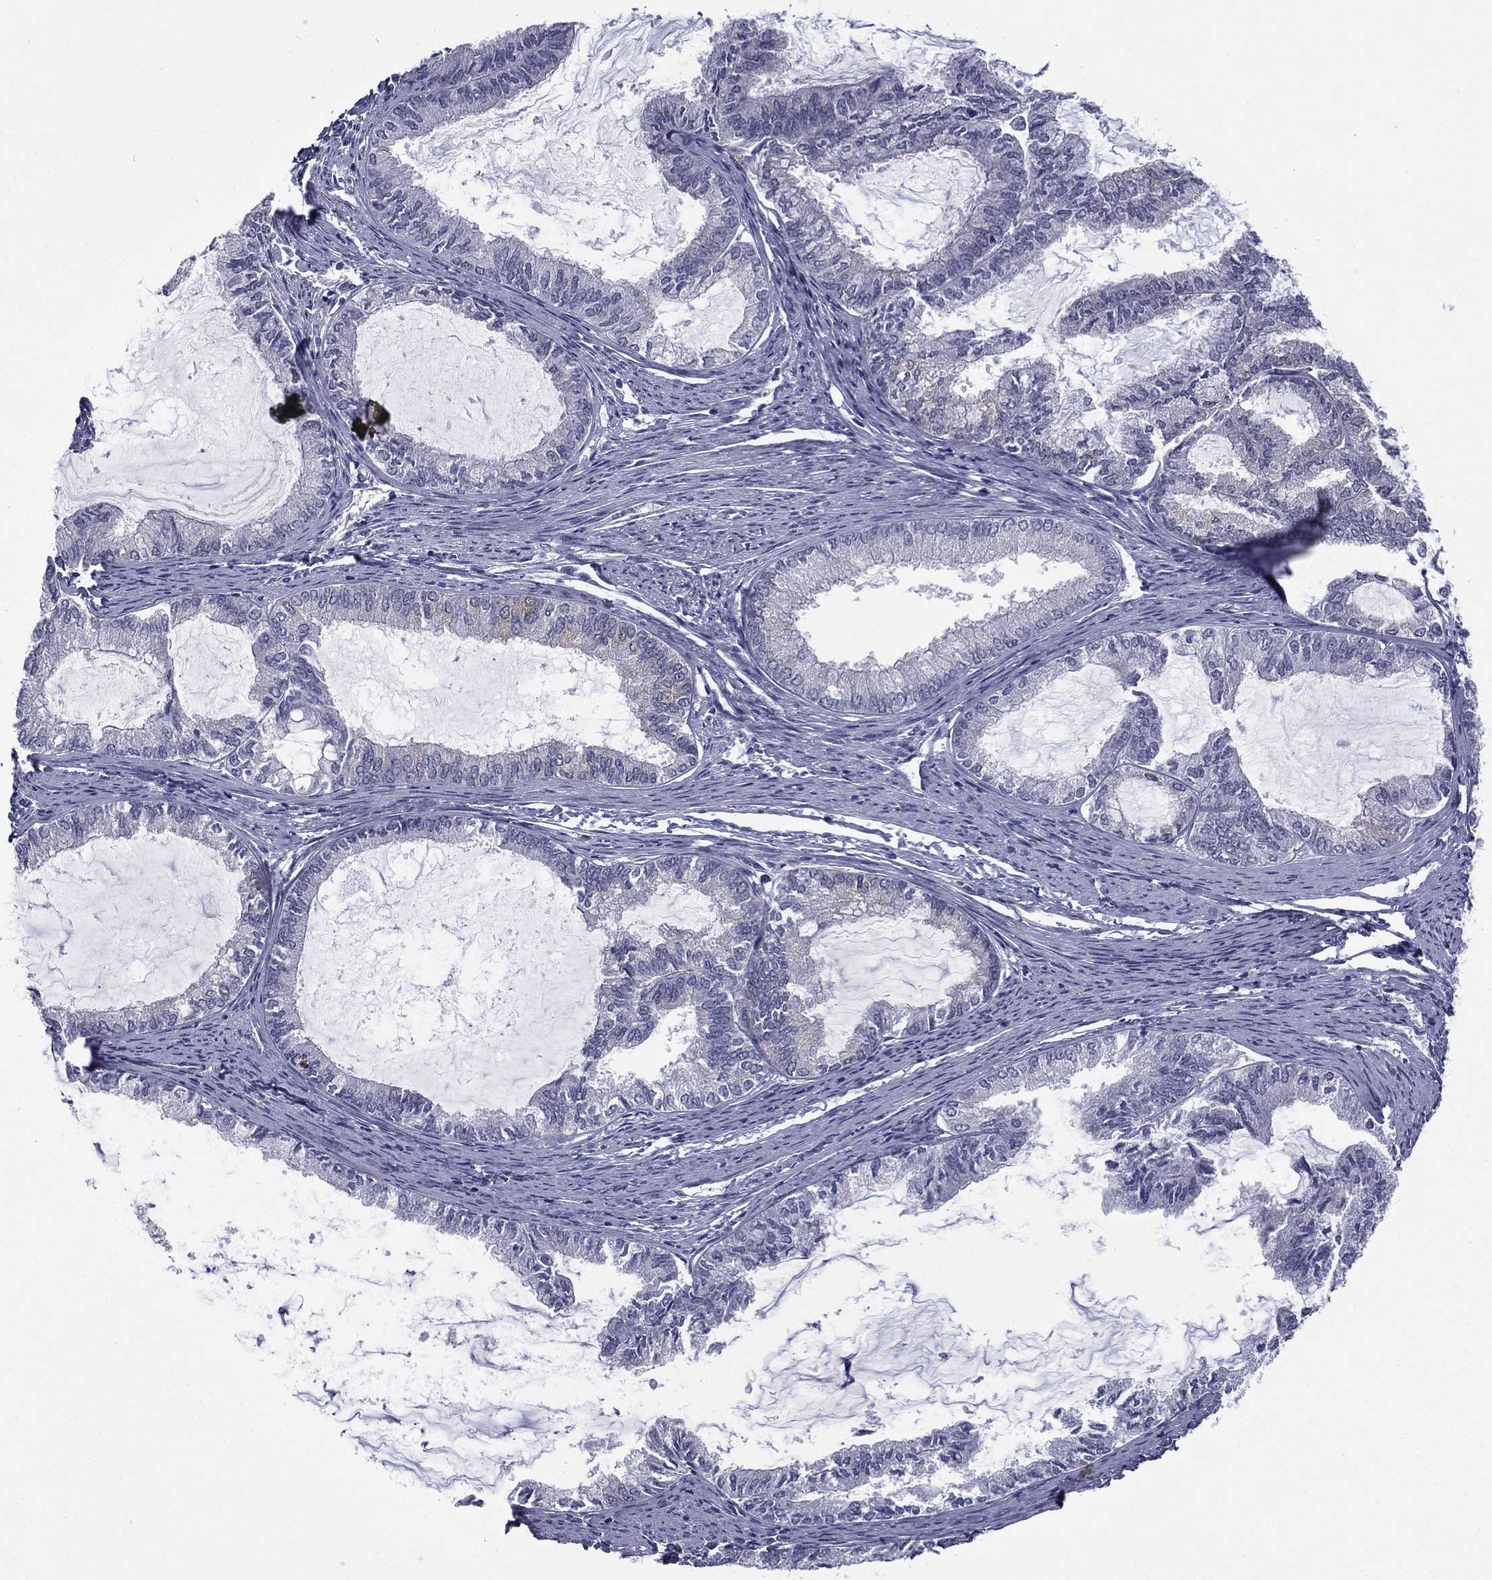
{"staining": {"intensity": "negative", "quantity": "none", "location": "none"}, "tissue": "endometrial cancer", "cell_type": "Tumor cells", "image_type": "cancer", "snomed": [{"axis": "morphology", "description": "Adenocarcinoma, NOS"}, {"axis": "topography", "description": "Endometrium"}], "caption": "Immunohistochemical staining of endometrial adenocarcinoma demonstrates no significant positivity in tumor cells.", "gene": "ACTRT2", "patient": {"sex": "female", "age": 86}}